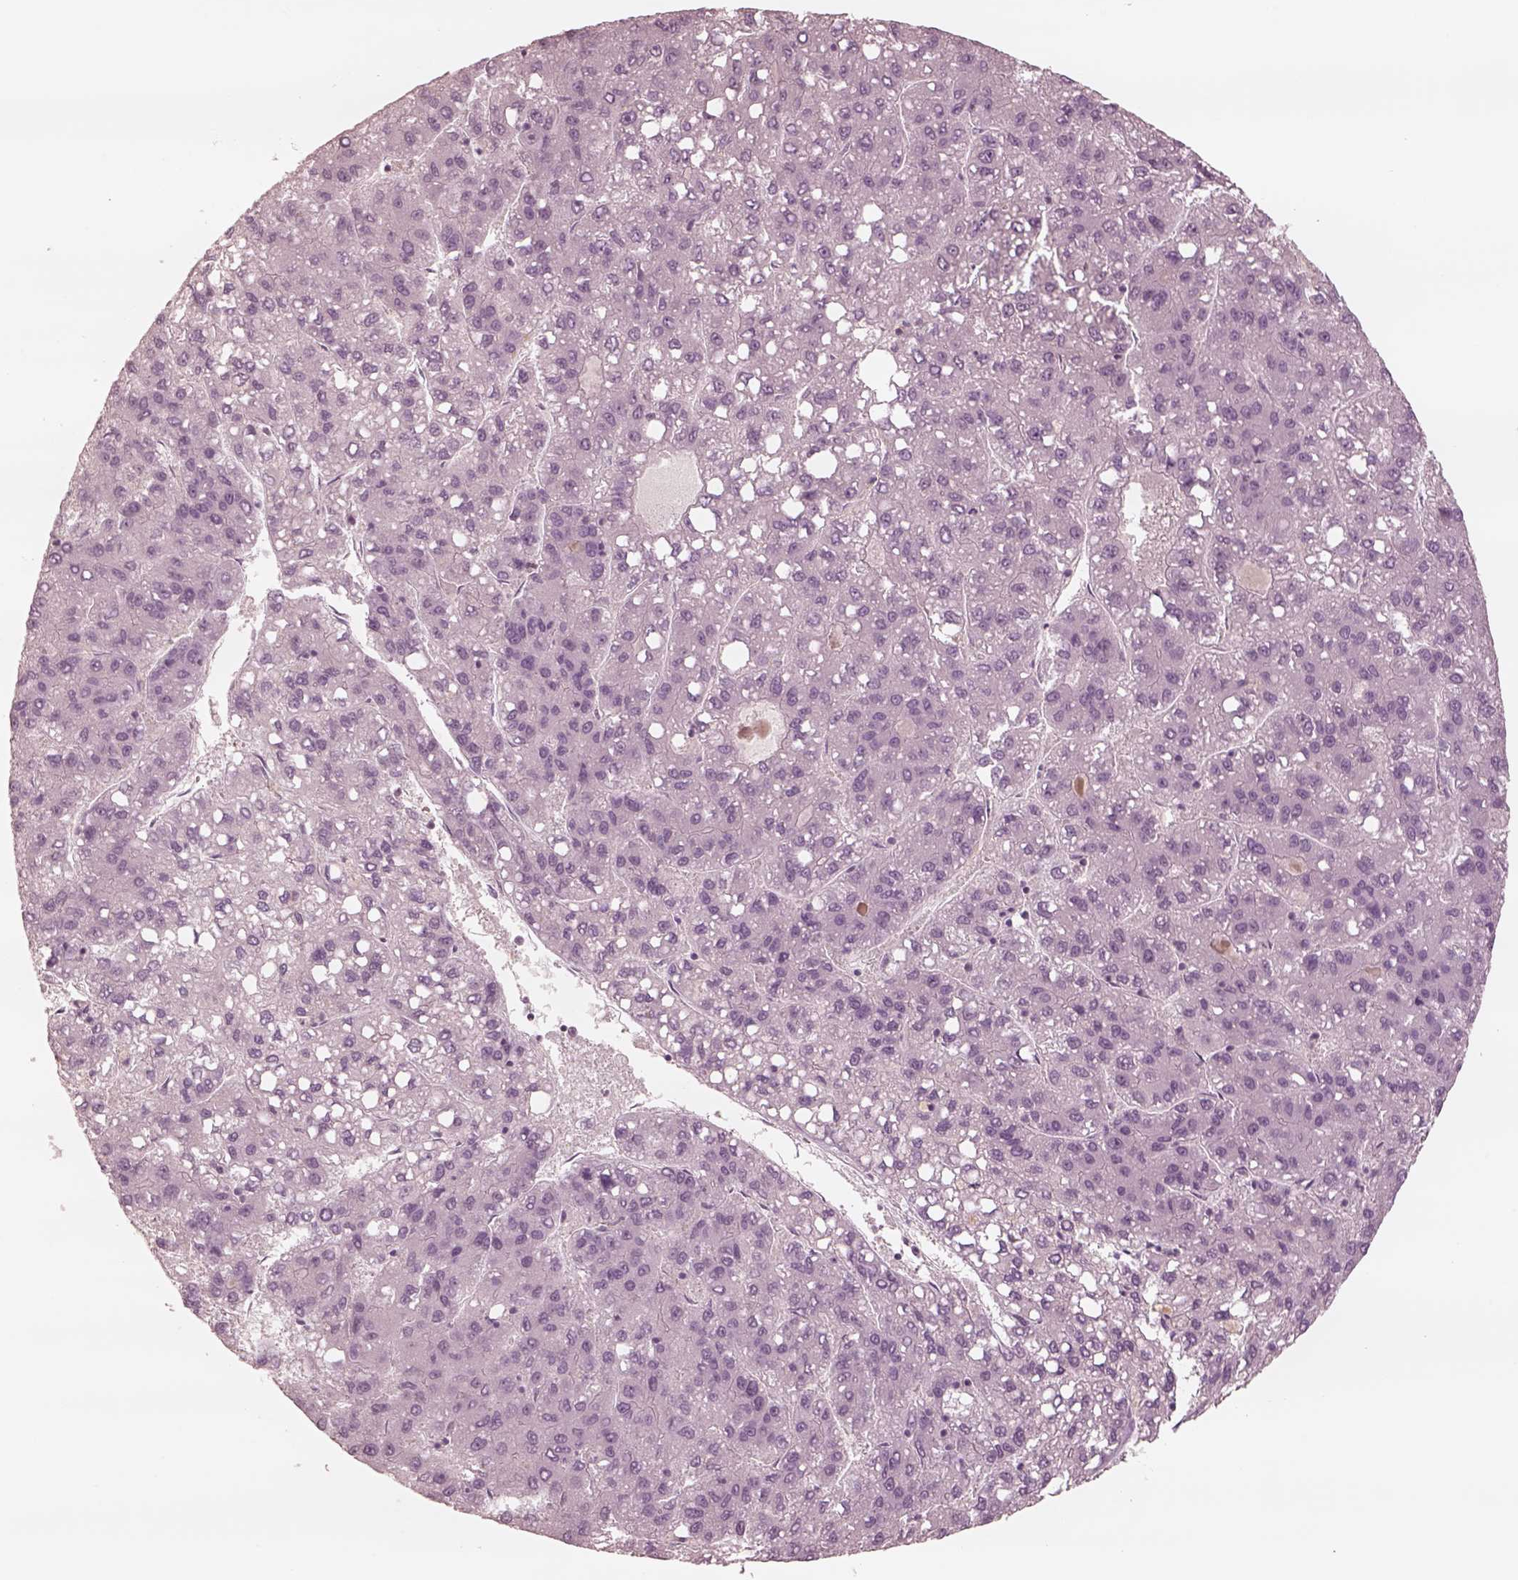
{"staining": {"intensity": "negative", "quantity": "none", "location": "none"}, "tissue": "liver cancer", "cell_type": "Tumor cells", "image_type": "cancer", "snomed": [{"axis": "morphology", "description": "Carcinoma, Hepatocellular, NOS"}, {"axis": "topography", "description": "Liver"}], "caption": "DAB immunohistochemical staining of liver cancer (hepatocellular carcinoma) displays no significant expression in tumor cells. (DAB immunohistochemistry visualized using brightfield microscopy, high magnification).", "gene": "DNAAF9", "patient": {"sex": "female", "age": 82}}